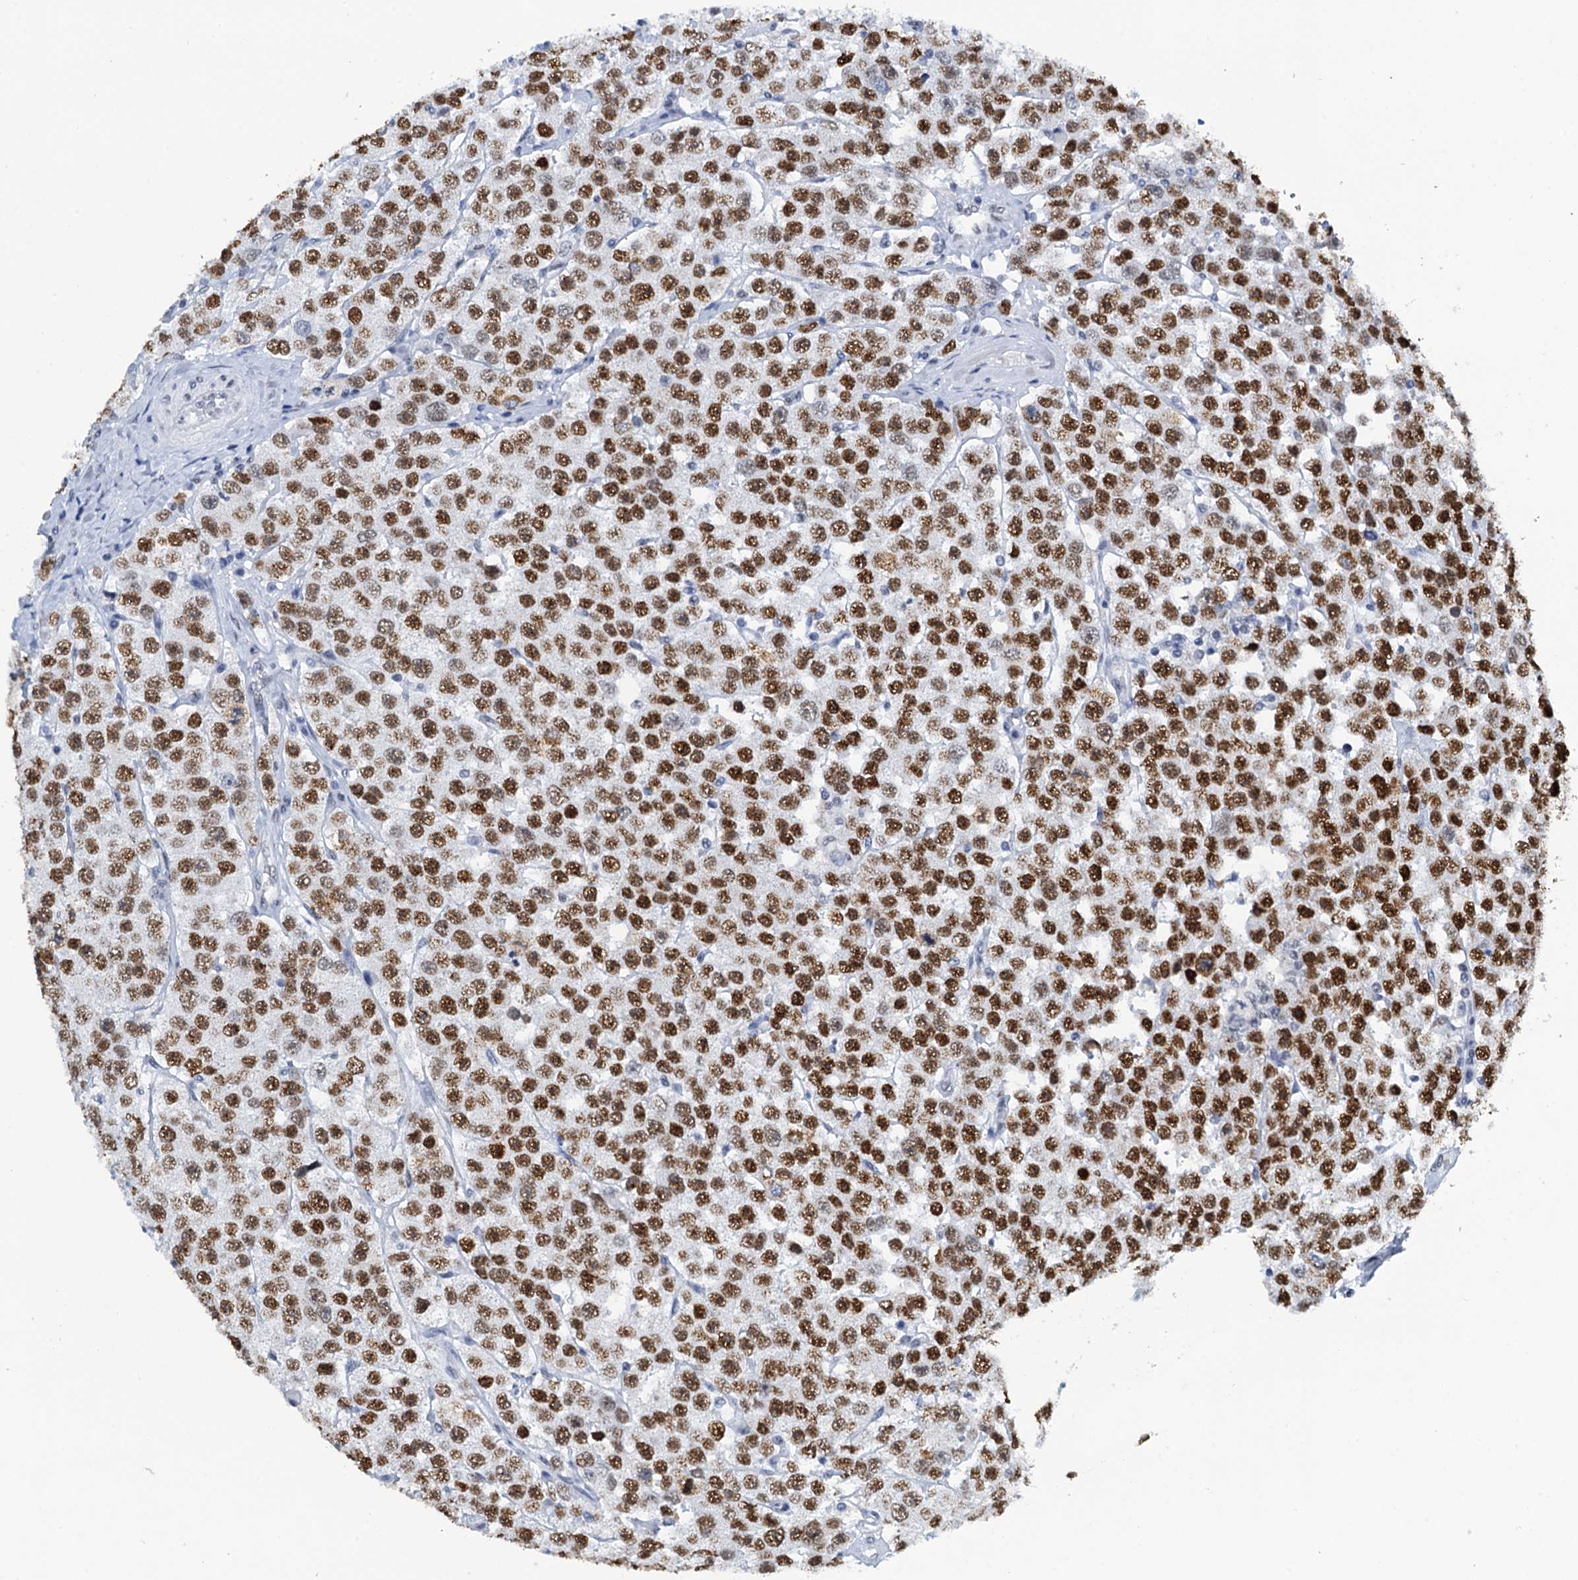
{"staining": {"intensity": "moderate", "quantity": ">75%", "location": "nuclear"}, "tissue": "testis cancer", "cell_type": "Tumor cells", "image_type": "cancer", "snomed": [{"axis": "morphology", "description": "Seminoma, NOS"}, {"axis": "topography", "description": "Testis"}], "caption": "Protein staining of testis seminoma tissue exhibits moderate nuclear positivity in approximately >75% of tumor cells.", "gene": "SLTM", "patient": {"sex": "male", "age": 28}}